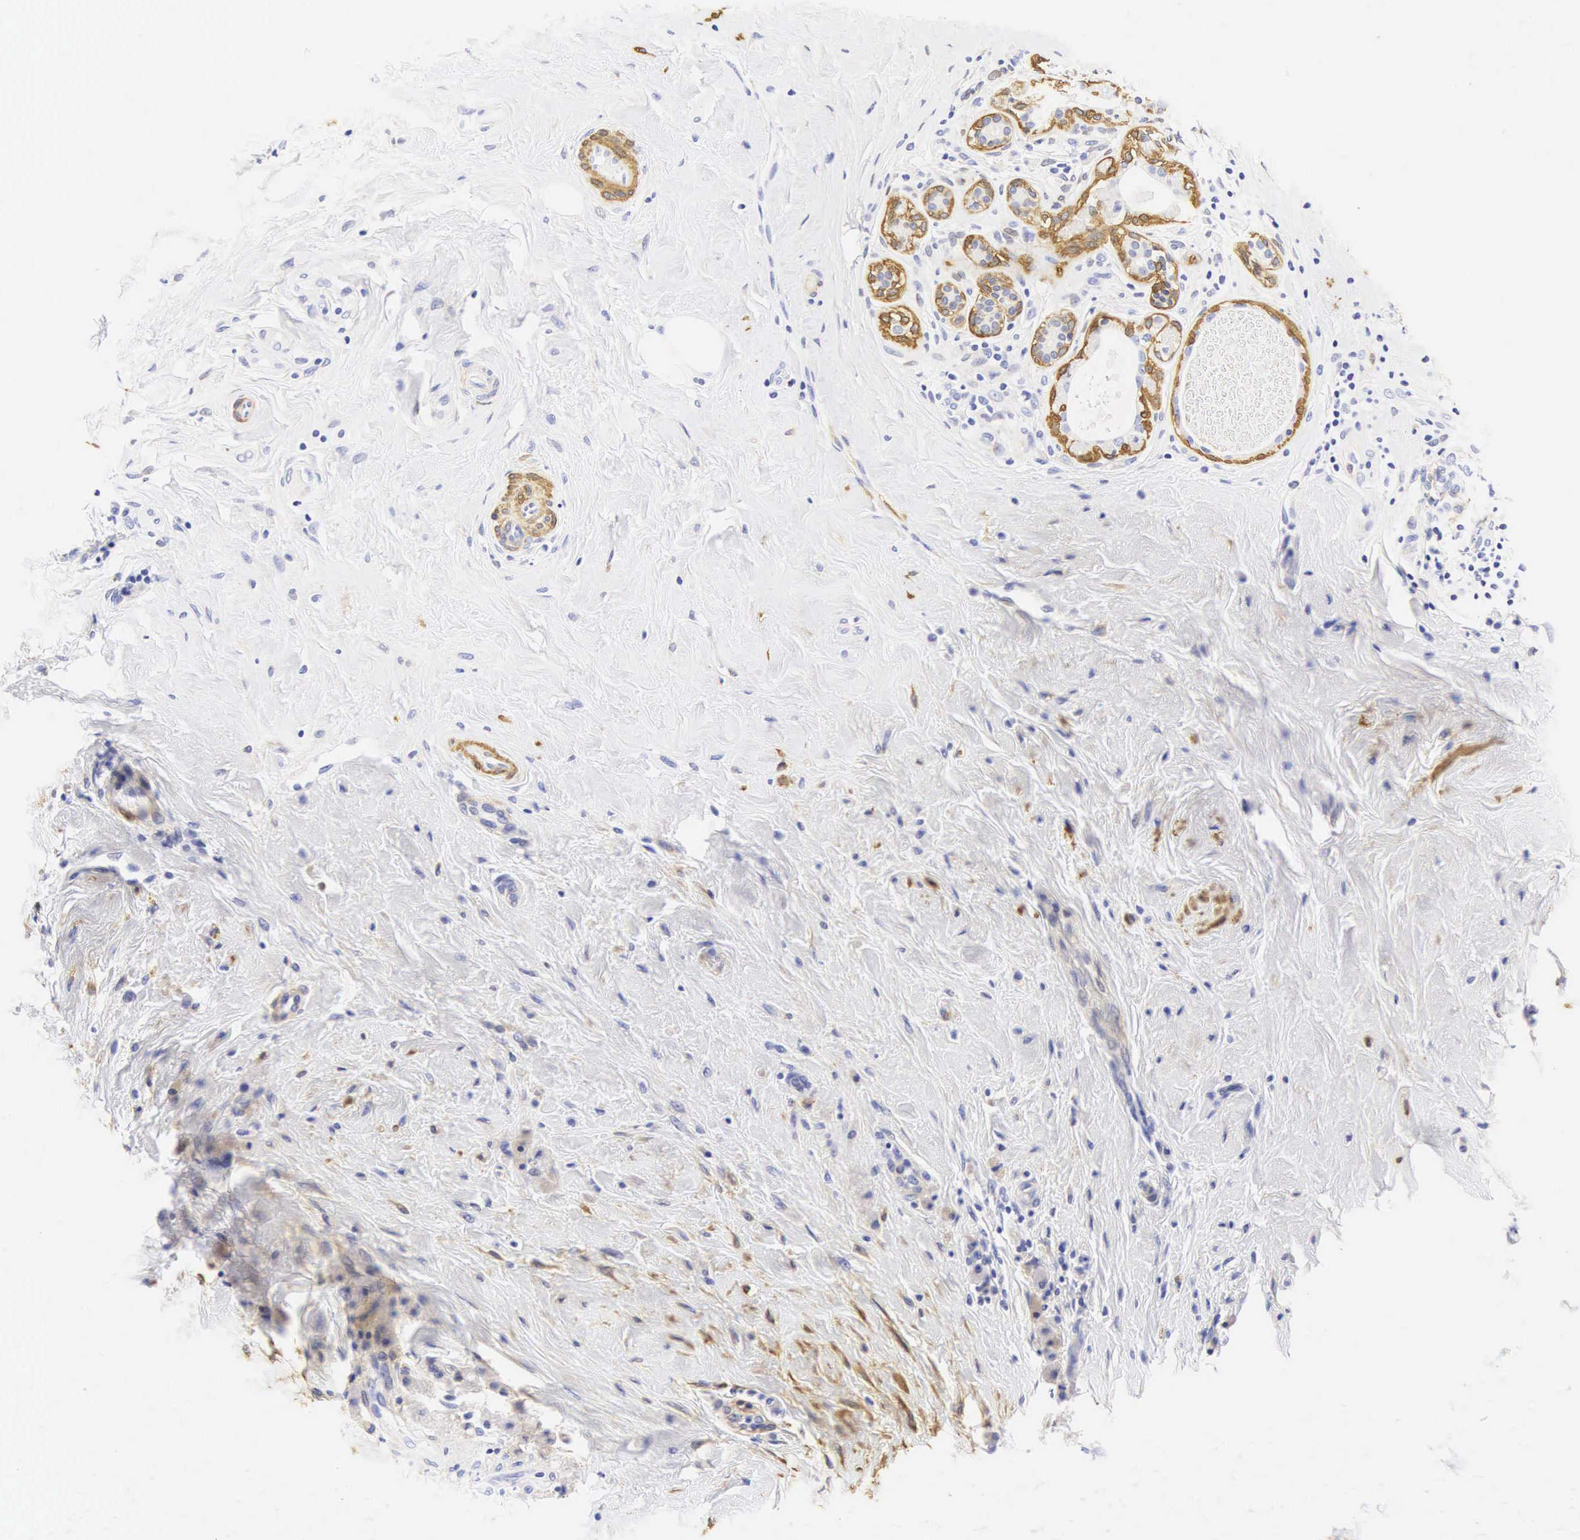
{"staining": {"intensity": "weak", "quantity": "<25%", "location": "cytoplasmic/membranous"}, "tissue": "breast cancer", "cell_type": "Tumor cells", "image_type": "cancer", "snomed": [{"axis": "morphology", "description": "Duct carcinoma"}, {"axis": "topography", "description": "Breast"}], "caption": "A photomicrograph of breast cancer (intraductal carcinoma) stained for a protein exhibits no brown staining in tumor cells.", "gene": "CNN1", "patient": {"sex": "female", "age": 72}}